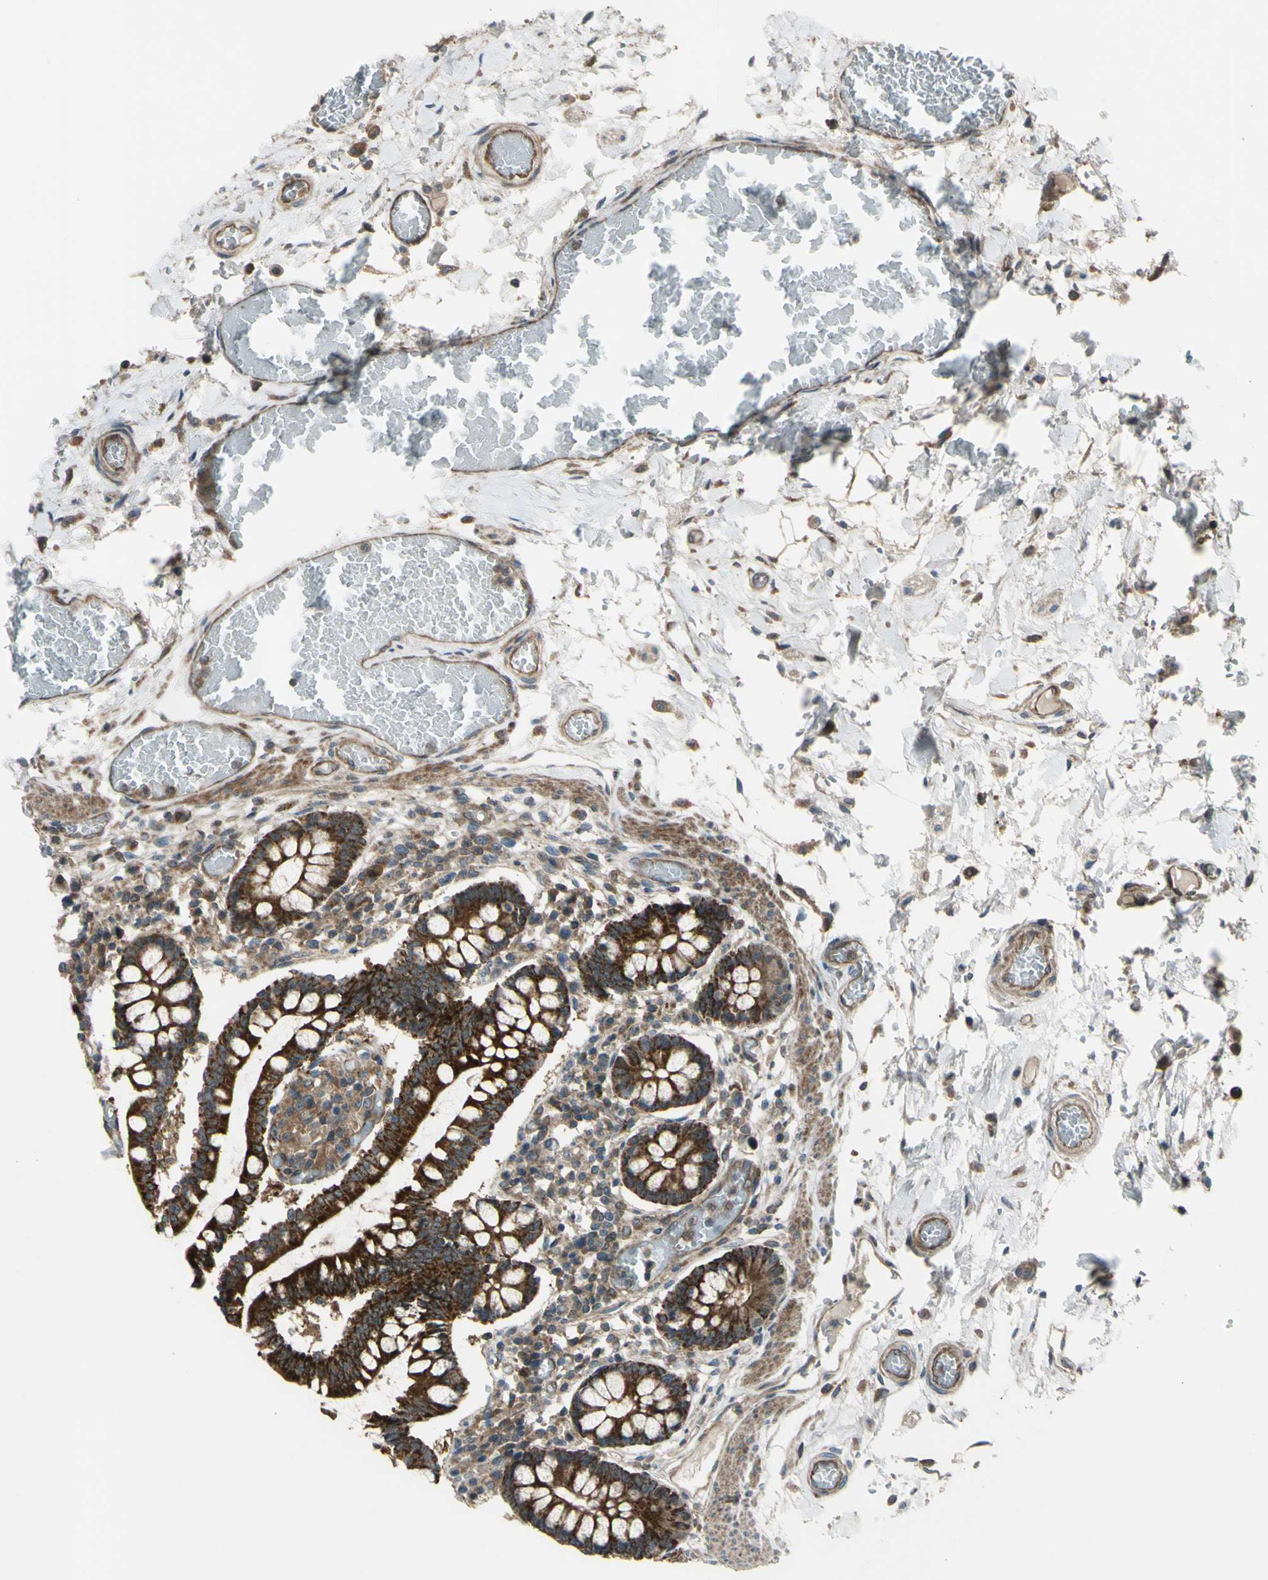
{"staining": {"intensity": "strong", "quantity": ">75%", "location": "cytoplasmic/membranous"}, "tissue": "small intestine", "cell_type": "Glandular cells", "image_type": "normal", "snomed": [{"axis": "morphology", "description": "Normal tissue, NOS"}, {"axis": "topography", "description": "Small intestine"}], "caption": "Small intestine was stained to show a protein in brown. There is high levels of strong cytoplasmic/membranous positivity in about >75% of glandular cells. Immunohistochemistry stains the protein of interest in brown and the nuclei are stained blue.", "gene": "FLII", "patient": {"sex": "female", "age": 61}}